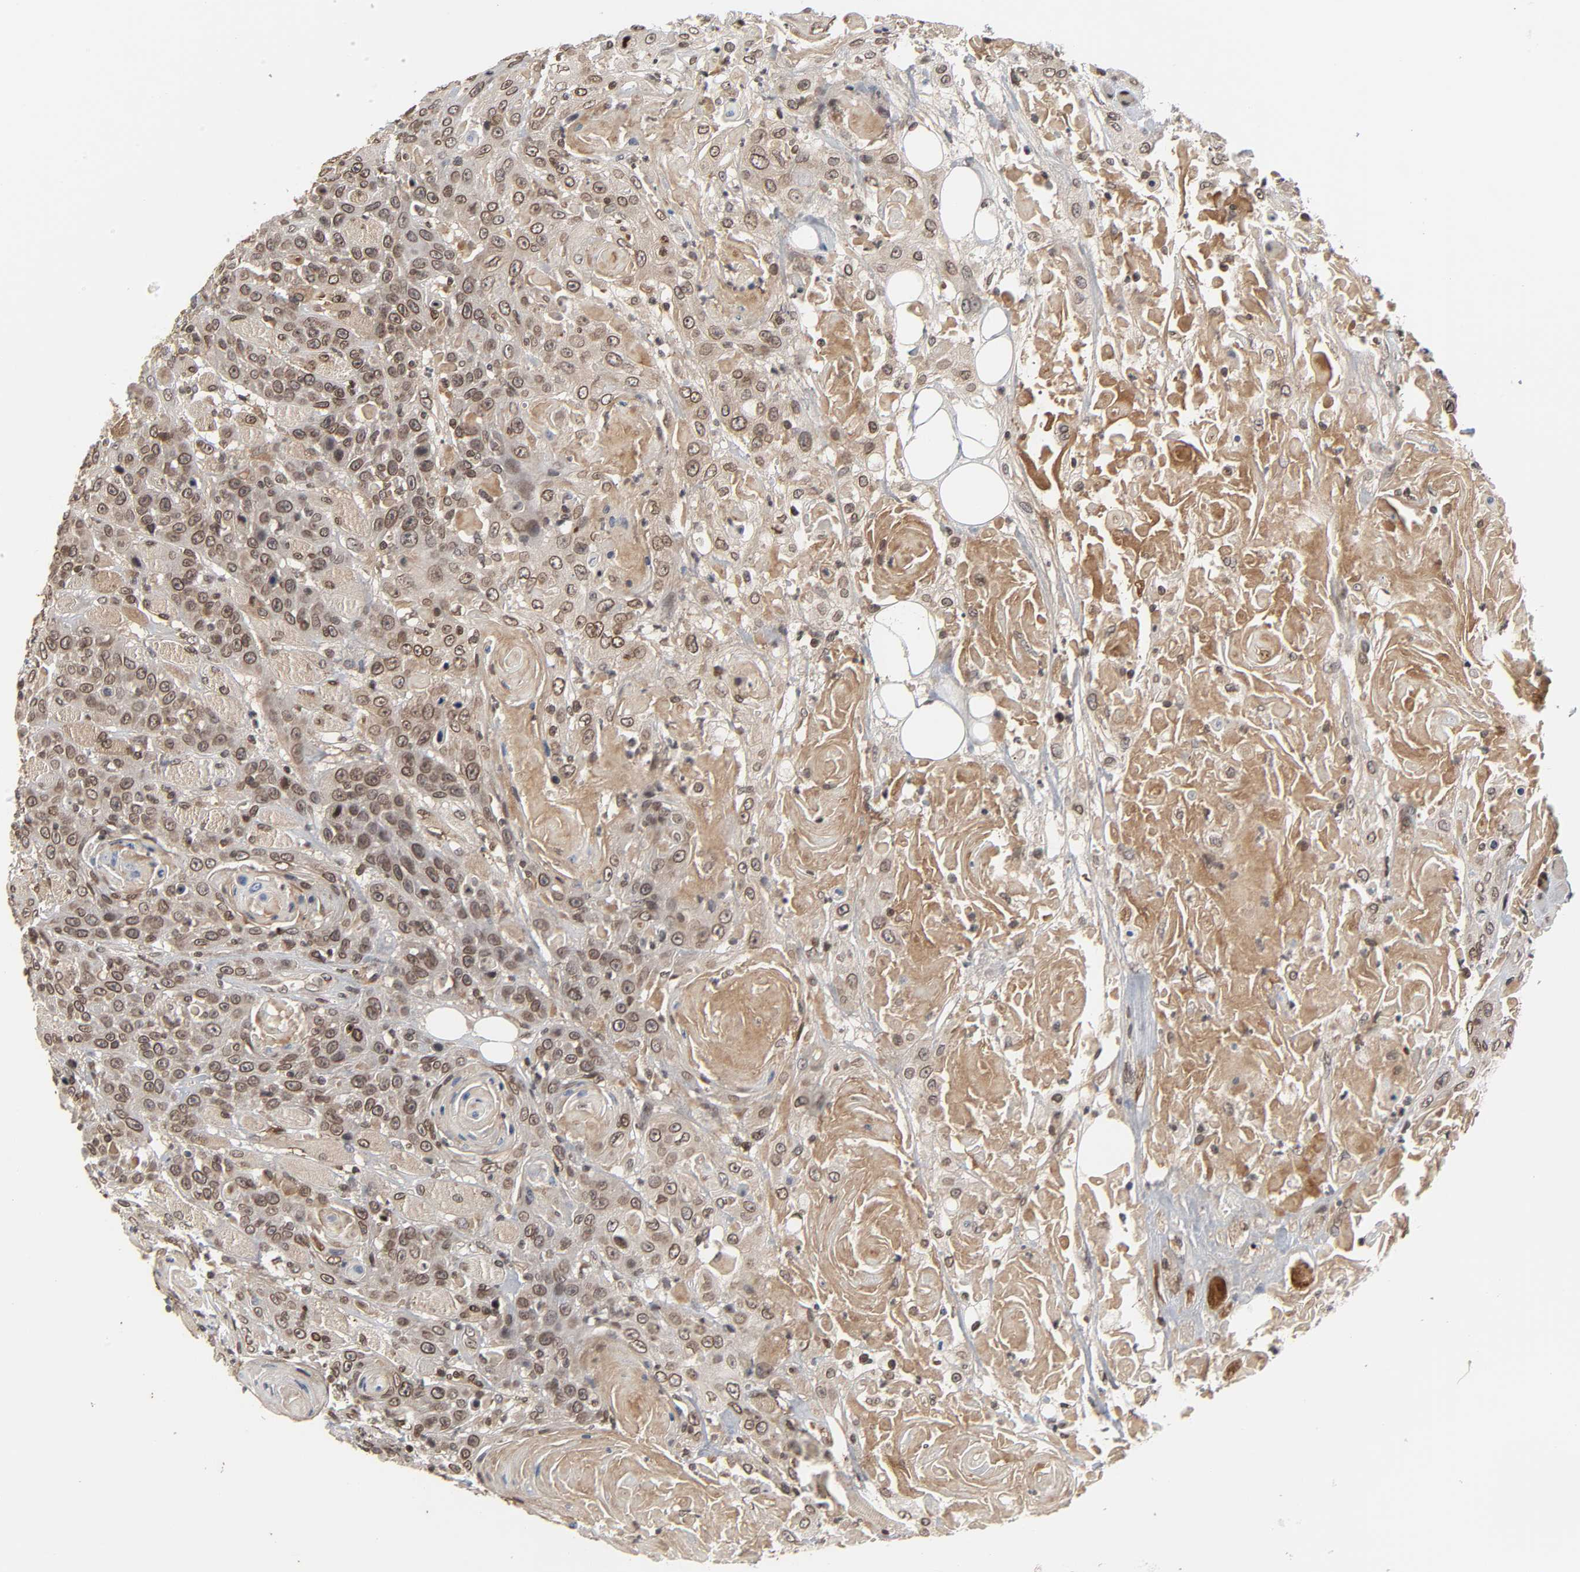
{"staining": {"intensity": "moderate", "quantity": ">75%", "location": "cytoplasmic/membranous,nuclear"}, "tissue": "head and neck cancer", "cell_type": "Tumor cells", "image_type": "cancer", "snomed": [{"axis": "morphology", "description": "Squamous cell carcinoma, NOS"}, {"axis": "topography", "description": "Head-Neck"}], "caption": "Moderate cytoplasmic/membranous and nuclear protein expression is present in about >75% of tumor cells in head and neck cancer.", "gene": "CPN2", "patient": {"sex": "female", "age": 84}}